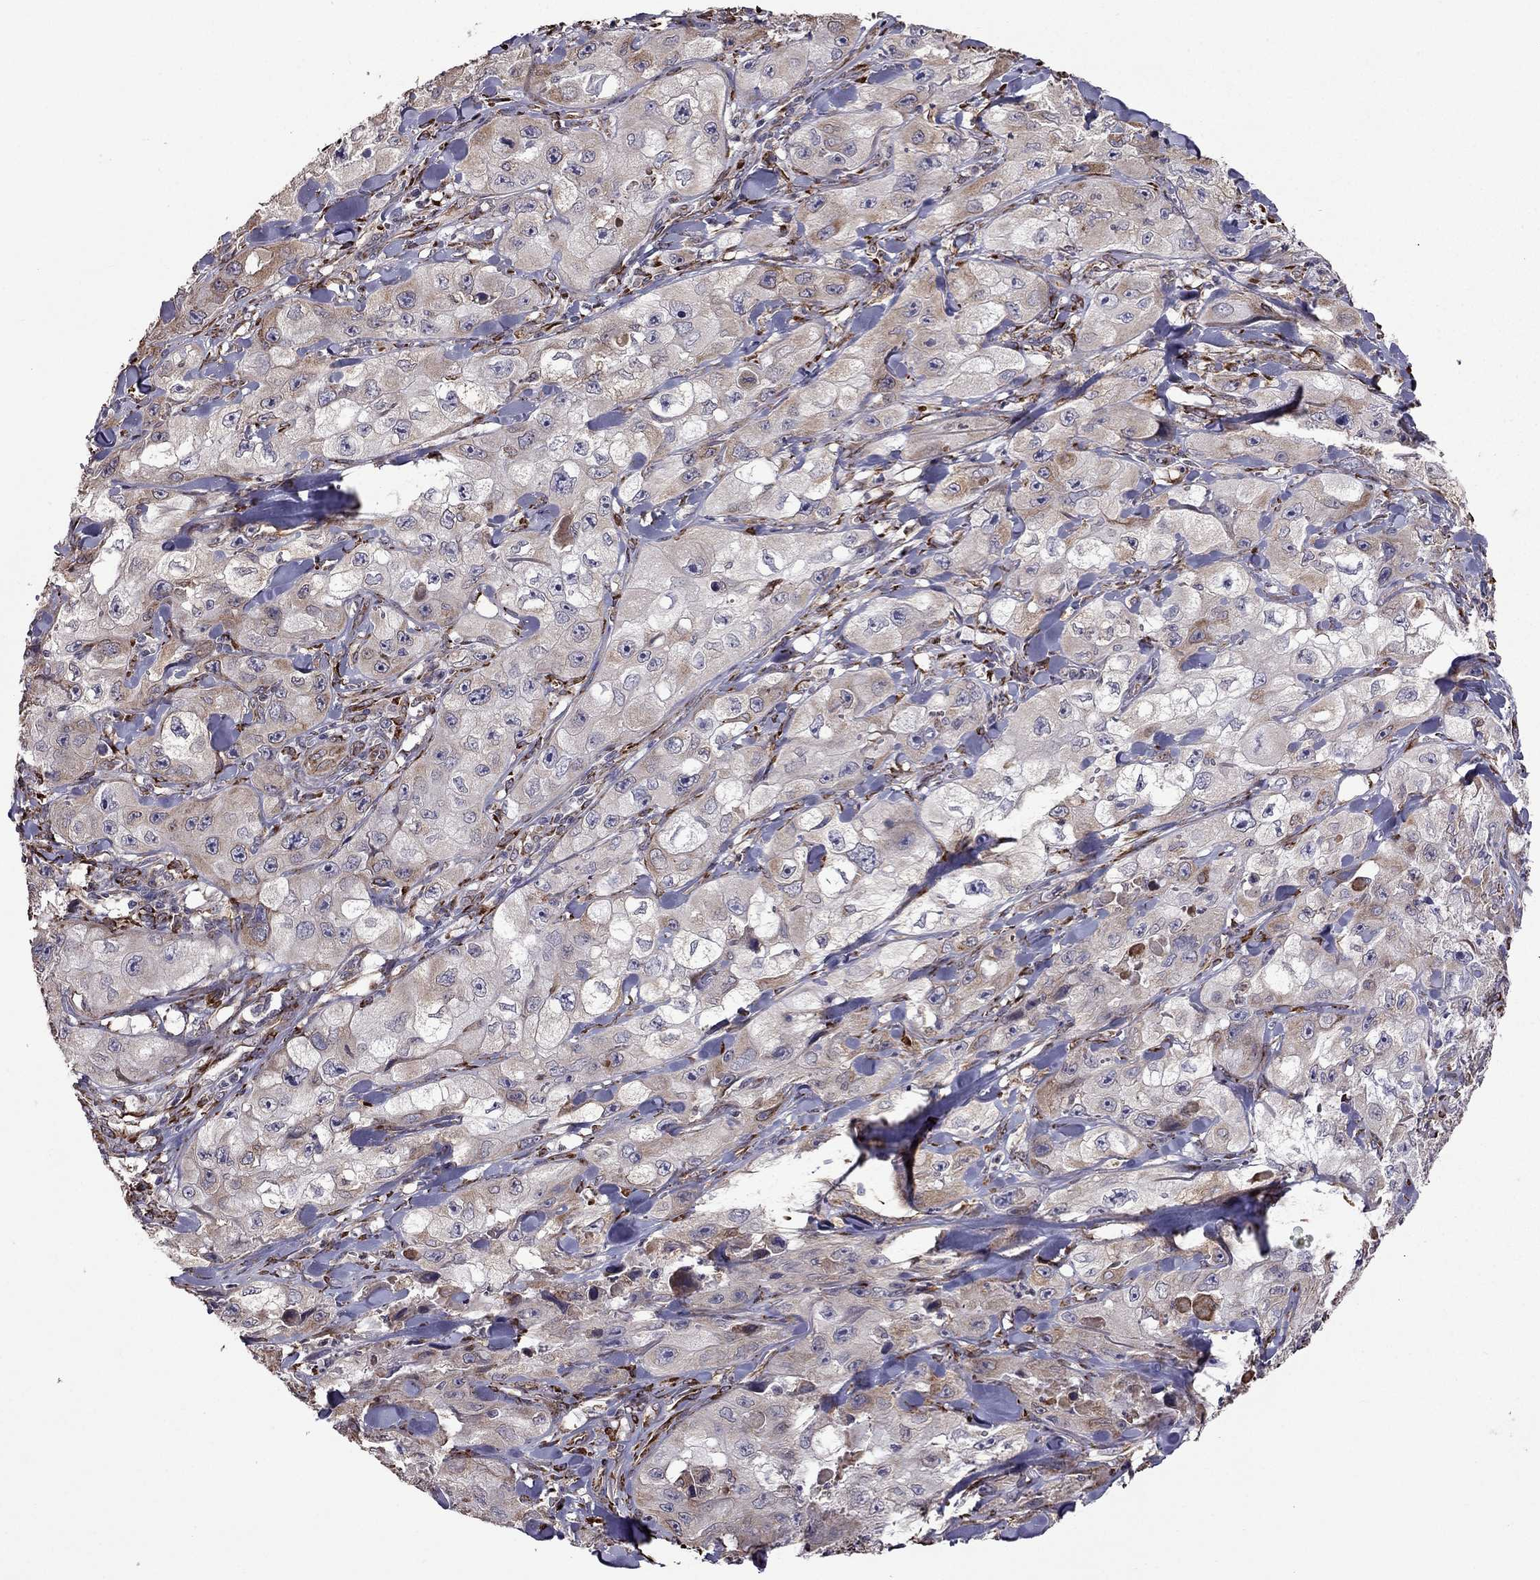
{"staining": {"intensity": "weak", "quantity": "25%-75%", "location": "cytoplasmic/membranous"}, "tissue": "skin cancer", "cell_type": "Tumor cells", "image_type": "cancer", "snomed": [{"axis": "morphology", "description": "Squamous cell carcinoma, NOS"}, {"axis": "topography", "description": "Skin"}, {"axis": "topography", "description": "Subcutis"}], "caption": "Tumor cells exhibit low levels of weak cytoplasmic/membranous expression in approximately 25%-75% of cells in human skin cancer (squamous cell carcinoma).", "gene": "IKBIP", "patient": {"sex": "male", "age": 73}}